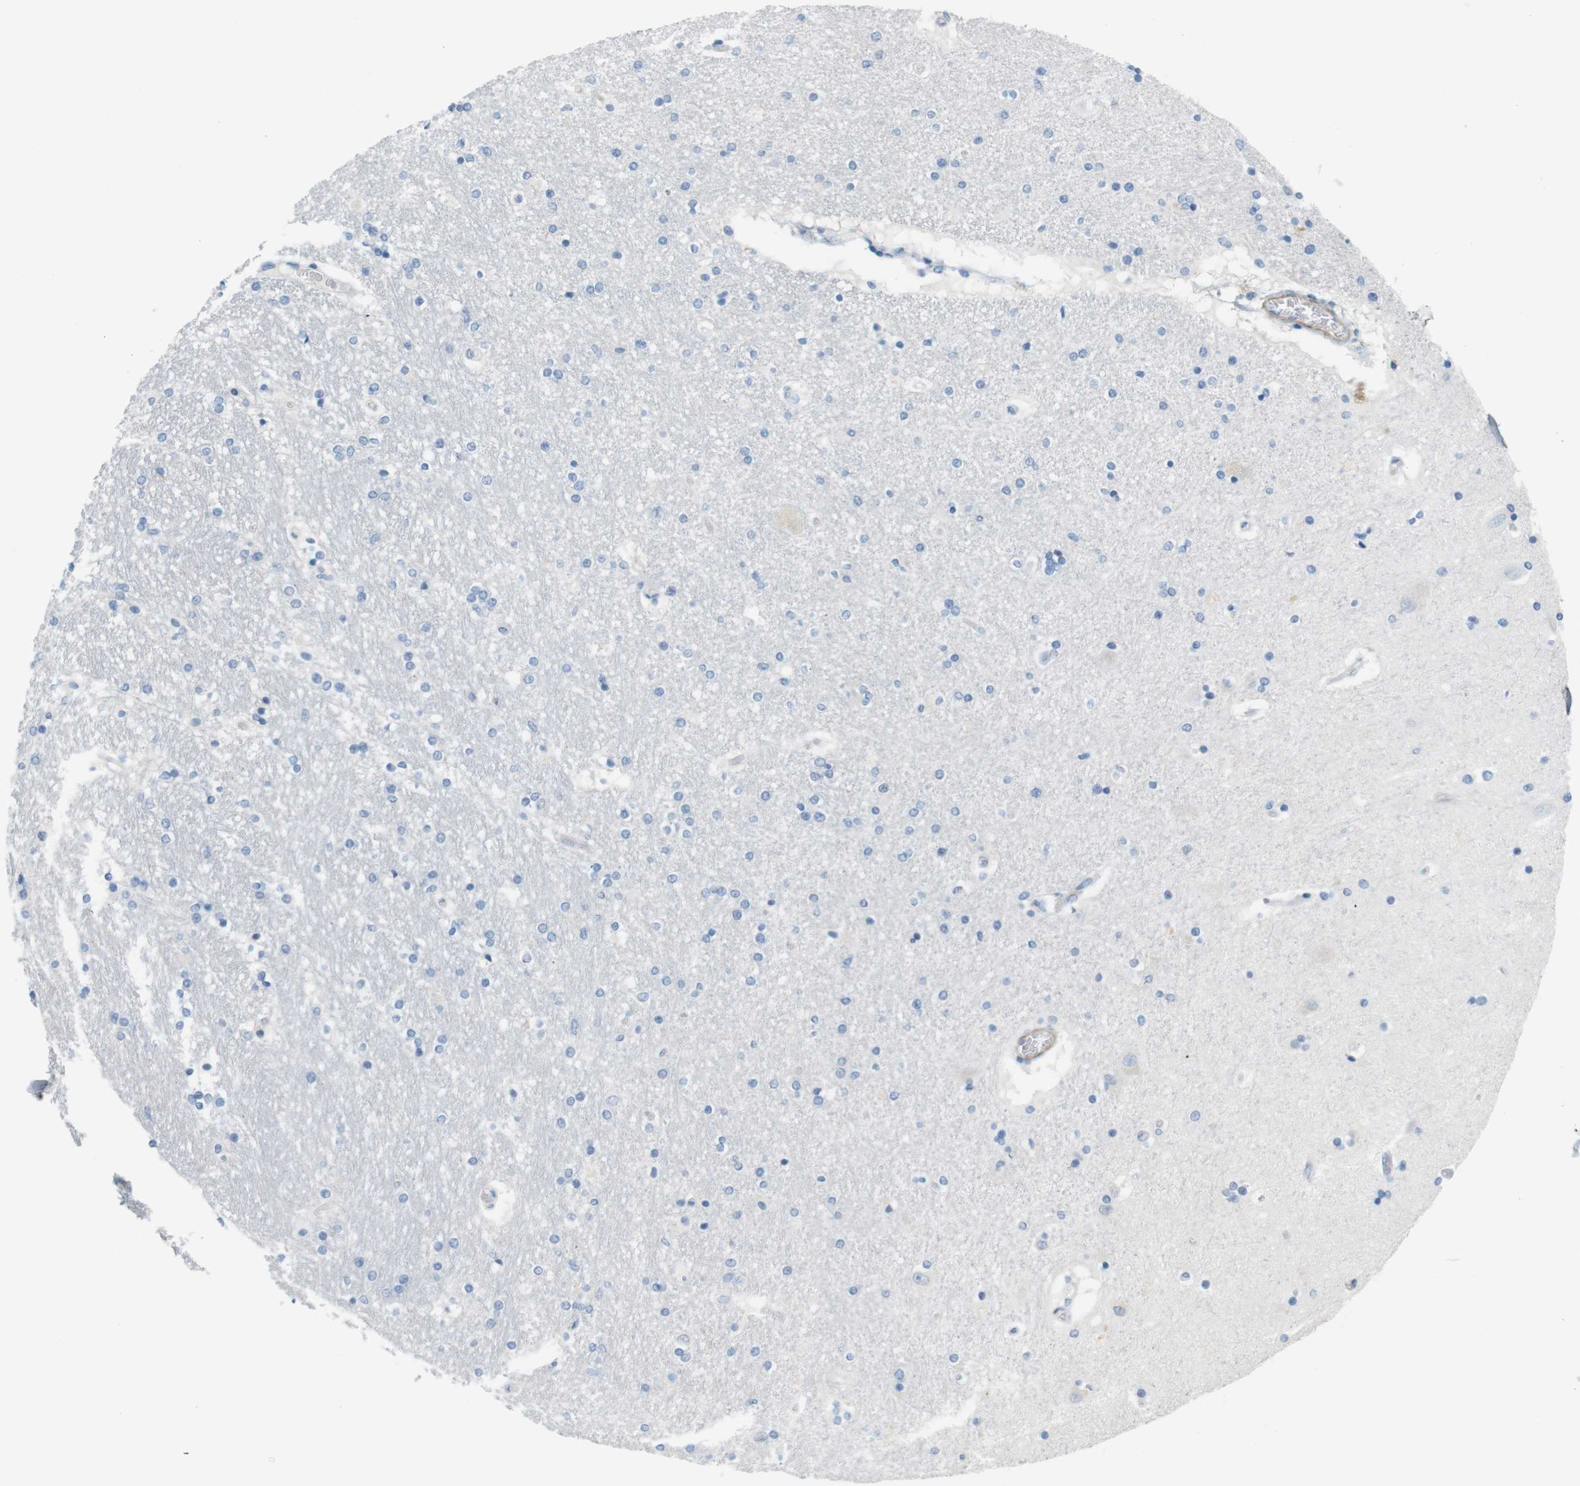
{"staining": {"intensity": "negative", "quantity": "none", "location": "none"}, "tissue": "hippocampus", "cell_type": "Glial cells", "image_type": "normal", "snomed": [{"axis": "morphology", "description": "Normal tissue, NOS"}, {"axis": "topography", "description": "Hippocampus"}], "caption": "Glial cells are negative for protein expression in normal human hippocampus. (DAB (3,3'-diaminobenzidine) immunohistochemistry, high magnification).", "gene": "HRH2", "patient": {"sex": "female", "age": 54}}